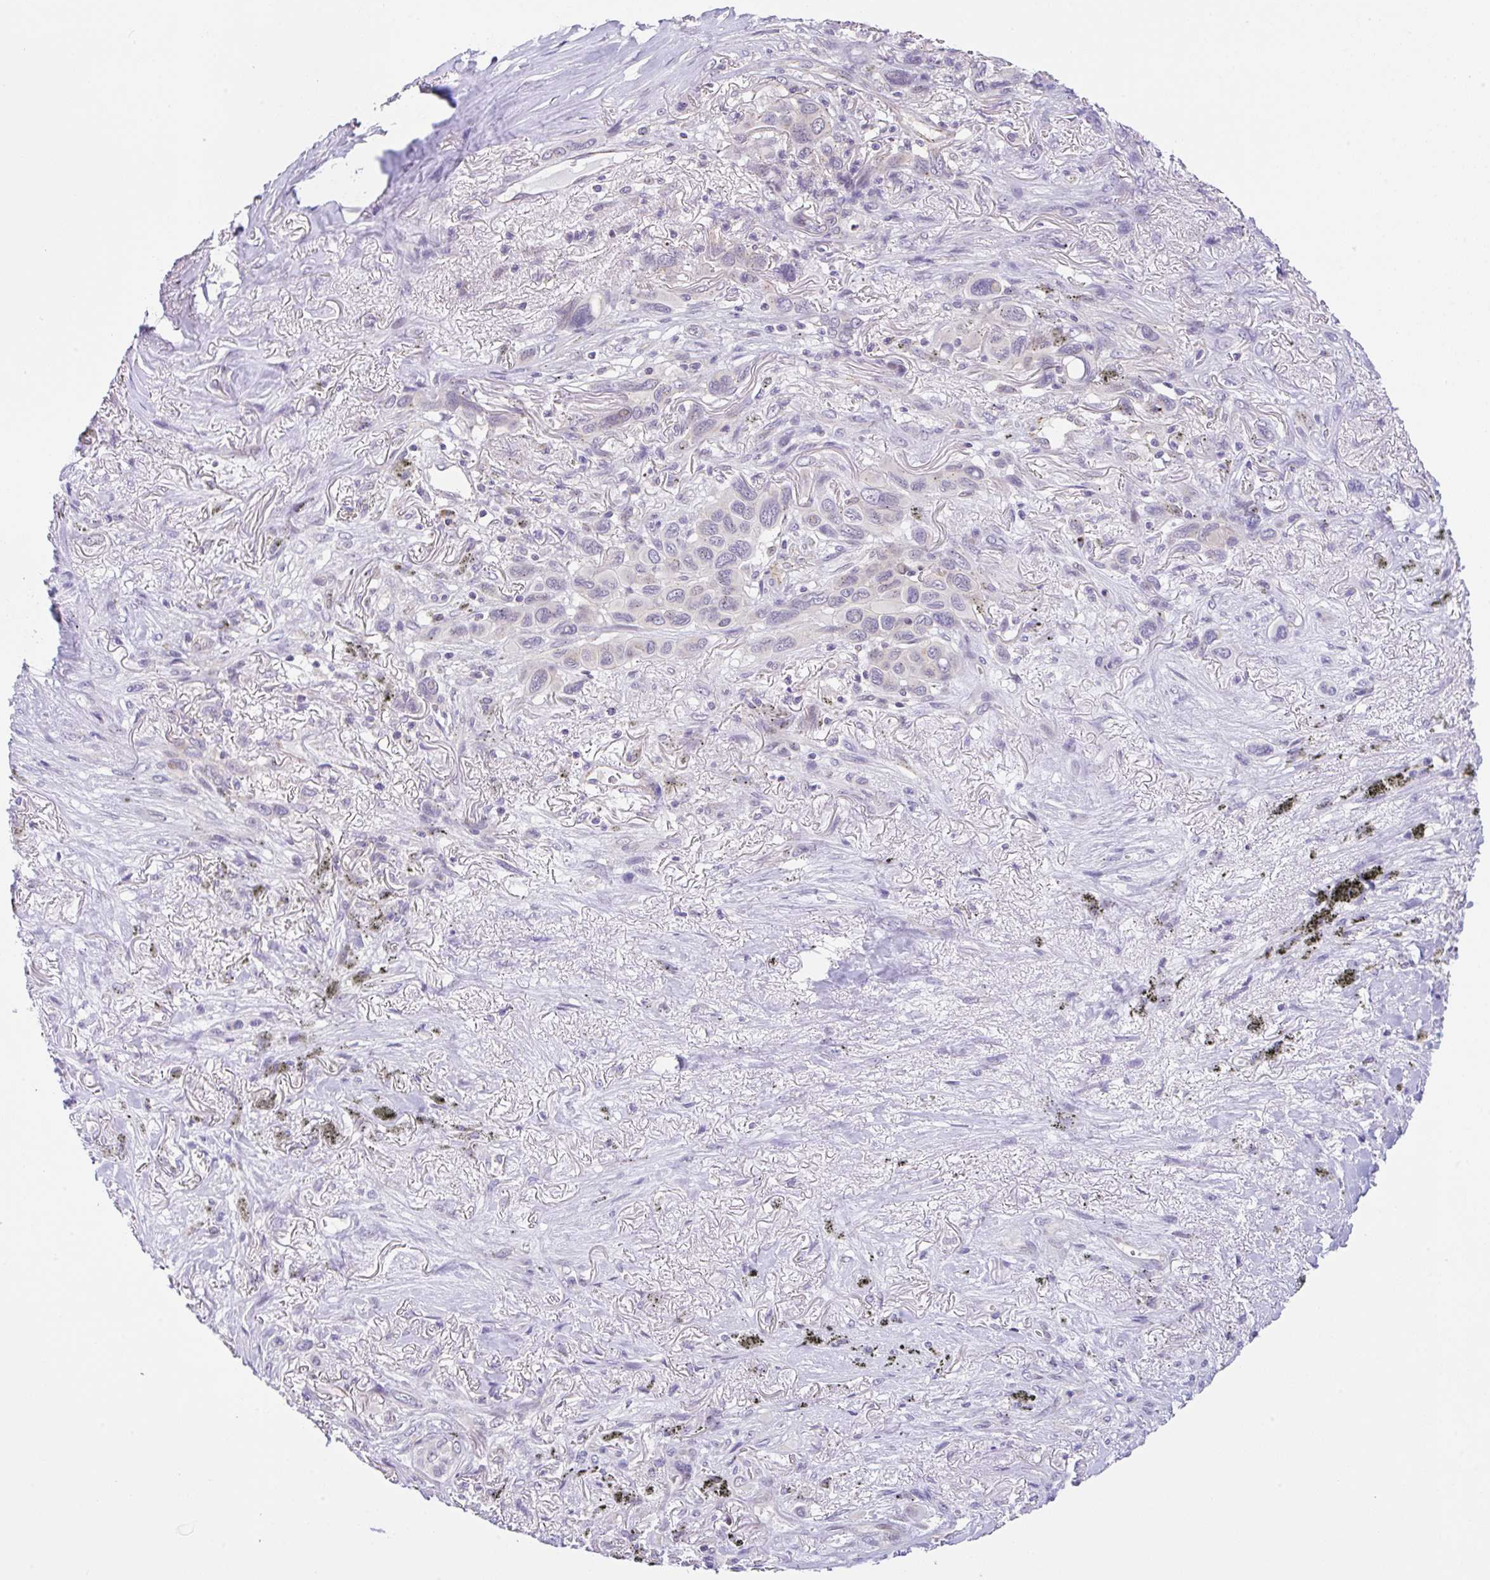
{"staining": {"intensity": "negative", "quantity": "none", "location": "none"}, "tissue": "melanoma", "cell_type": "Tumor cells", "image_type": "cancer", "snomed": [{"axis": "morphology", "description": "Malignant melanoma, Metastatic site"}, {"axis": "topography", "description": "Lung"}], "caption": "High power microscopy photomicrograph of an IHC micrograph of malignant melanoma (metastatic site), revealing no significant staining in tumor cells. Brightfield microscopy of IHC stained with DAB (3,3'-diaminobenzidine) (brown) and hematoxylin (blue), captured at high magnification.", "gene": "CGNL1", "patient": {"sex": "male", "age": 48}}